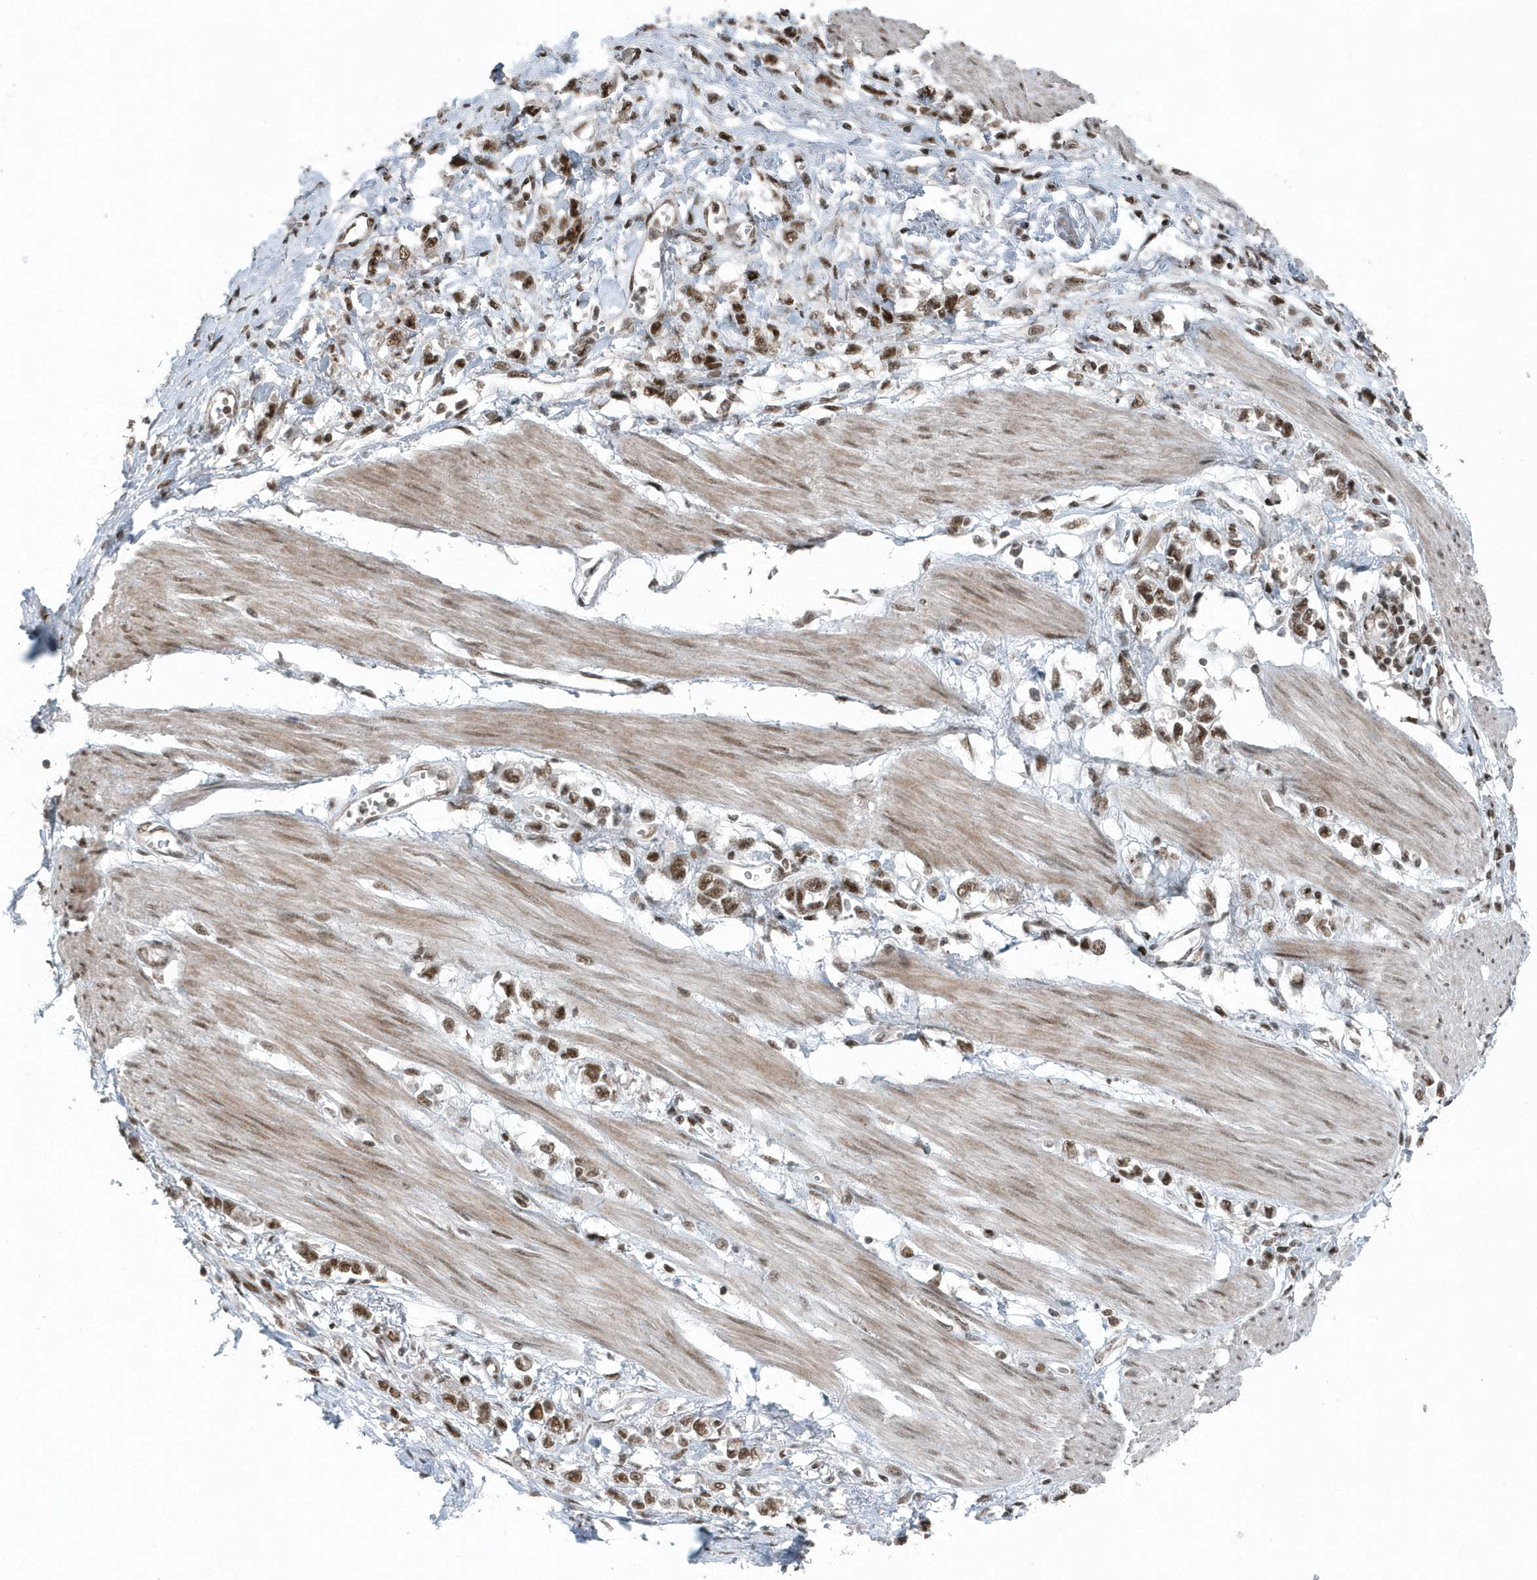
{"staining": {"intensity": "moderate", "quantity": ">75%", "location": "nuclear"}, "tissue": "stomach cancer", "cell_type": "Tumor cells", "image_type": "cancer", "snomed": [{"axis": "morphology", "description": "Adenocarcinoma, NOS"}, {"axis": "topography", "description": "Stomach"}], "caption": "This photomicrograph exhibits immunohistochemistry (IHC) staining of human stomach cancer, with medium moderate nuclear positivity in about >75% of tumor cells.", "gene": "YTHDC1", "patient": {"sex": "female", "age": 76}}